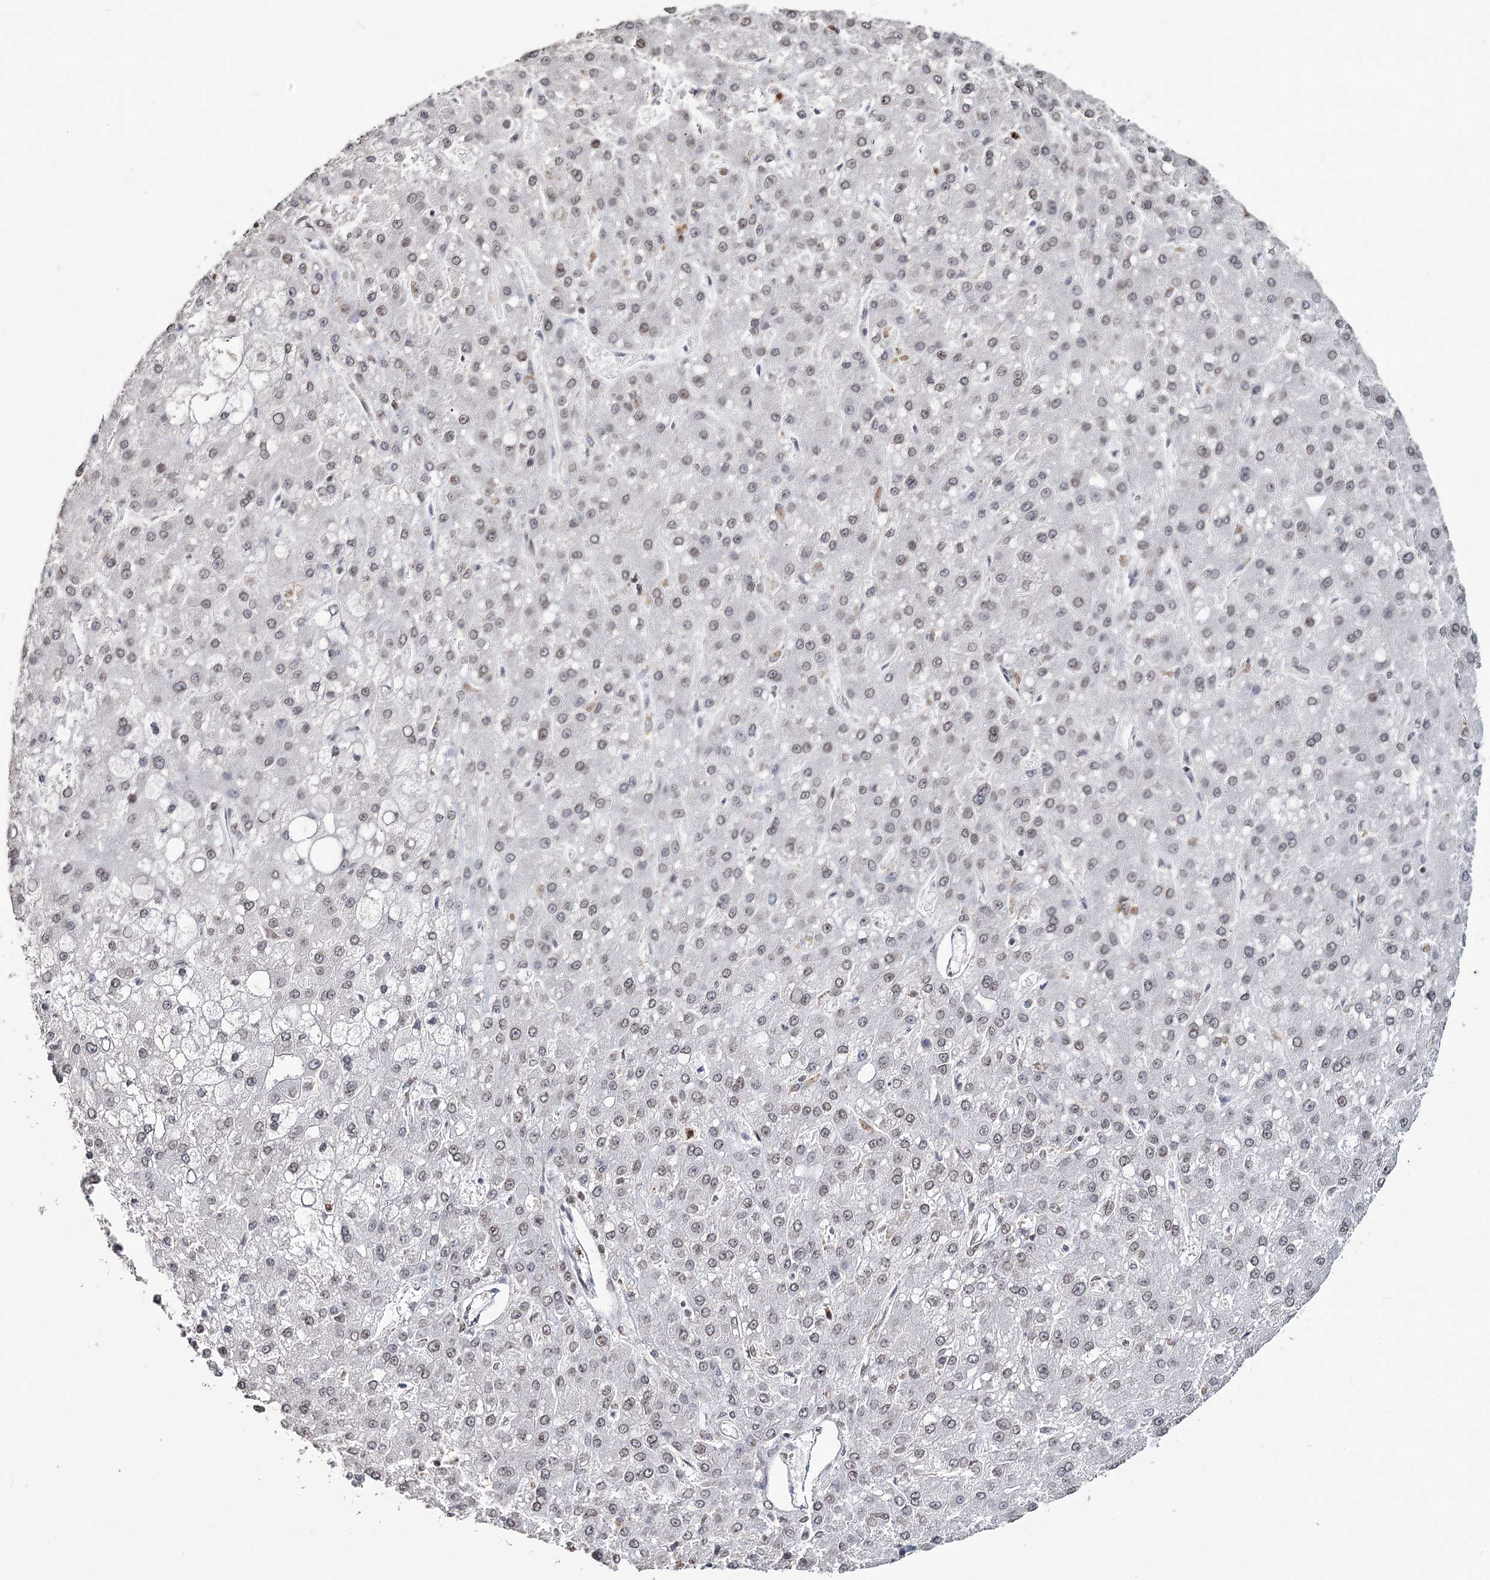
{"staining": {"intensity": "moderate", "quantity": "25%-75%", "location": "cytoplasmic/membranous,nuclear"}, "tissue": "liver cancer", "cell_type": "Tumor cells", "image_type": "cancer", "snomed": [{"axis": "morphology", "description": "Carcinoma, Hepatocellular, NOS"}, {"axis": "topography", "description": "Liver"}], "caption": "Immunohistochemistry staining of liver cancer (hepatocellular carcinoma), which displays medium levels of moderate cytoplasmic/membranous and nuclear positivity in approximately 25%-75% of tumor cells indicating moderate cytoplasmic/membranous and nuclear protein staining. The staining was performed using DAB (brown) for protein detection and nuclei were counterstained in hematoxylin (blue).", "gene": "KIAA0930", "patient": {"sex": "male", "age": 67}}